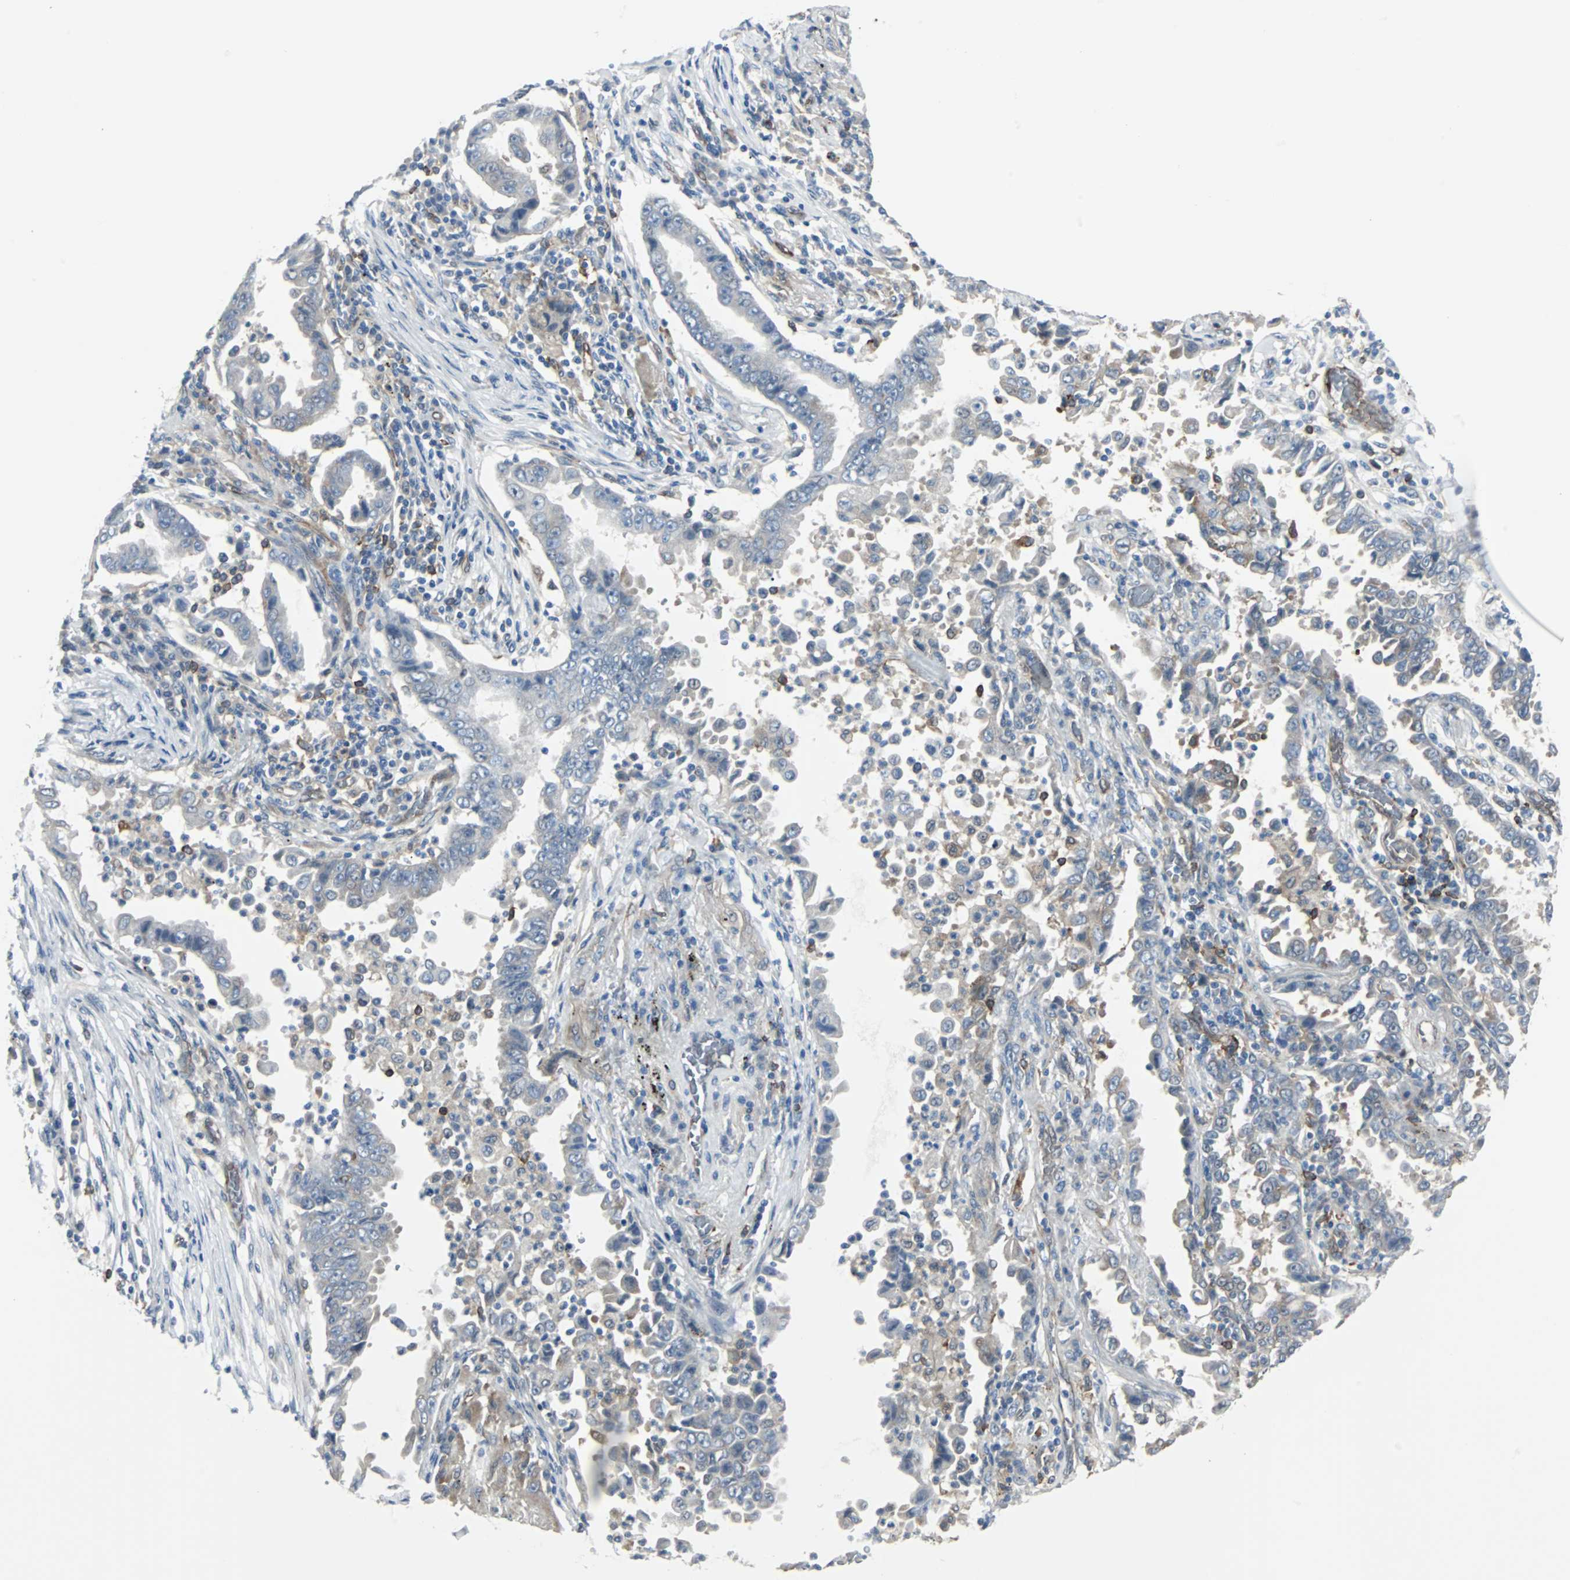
{"staining": {"intensity": "weak", "quantity": "25%-75%", "location": "cytoplasmic/membranous"}, "tissue": "lung cancer", "cell_type": "Tumor cells", "image_type": "cancer", "snomed": [{"axis": "morphology", "description": "Normal tissue, NOS"}, {"axis": "morphology", "description": "Inflammation, NOS"}, {"axis": "morphology", "description": "Adenocarcinoma, NOS"}, {"axis": "topography", "description": "Lung"}], "caption": "Approximately 25%-75% of tumor cells in adenocarcinoma (lung) reveal weak cytoplasmic/membranous protein positivity as visualized by brown immunohistochemical staining.", "gene": "SWAP70", "patient": {"sex": "female", "age": 64}}